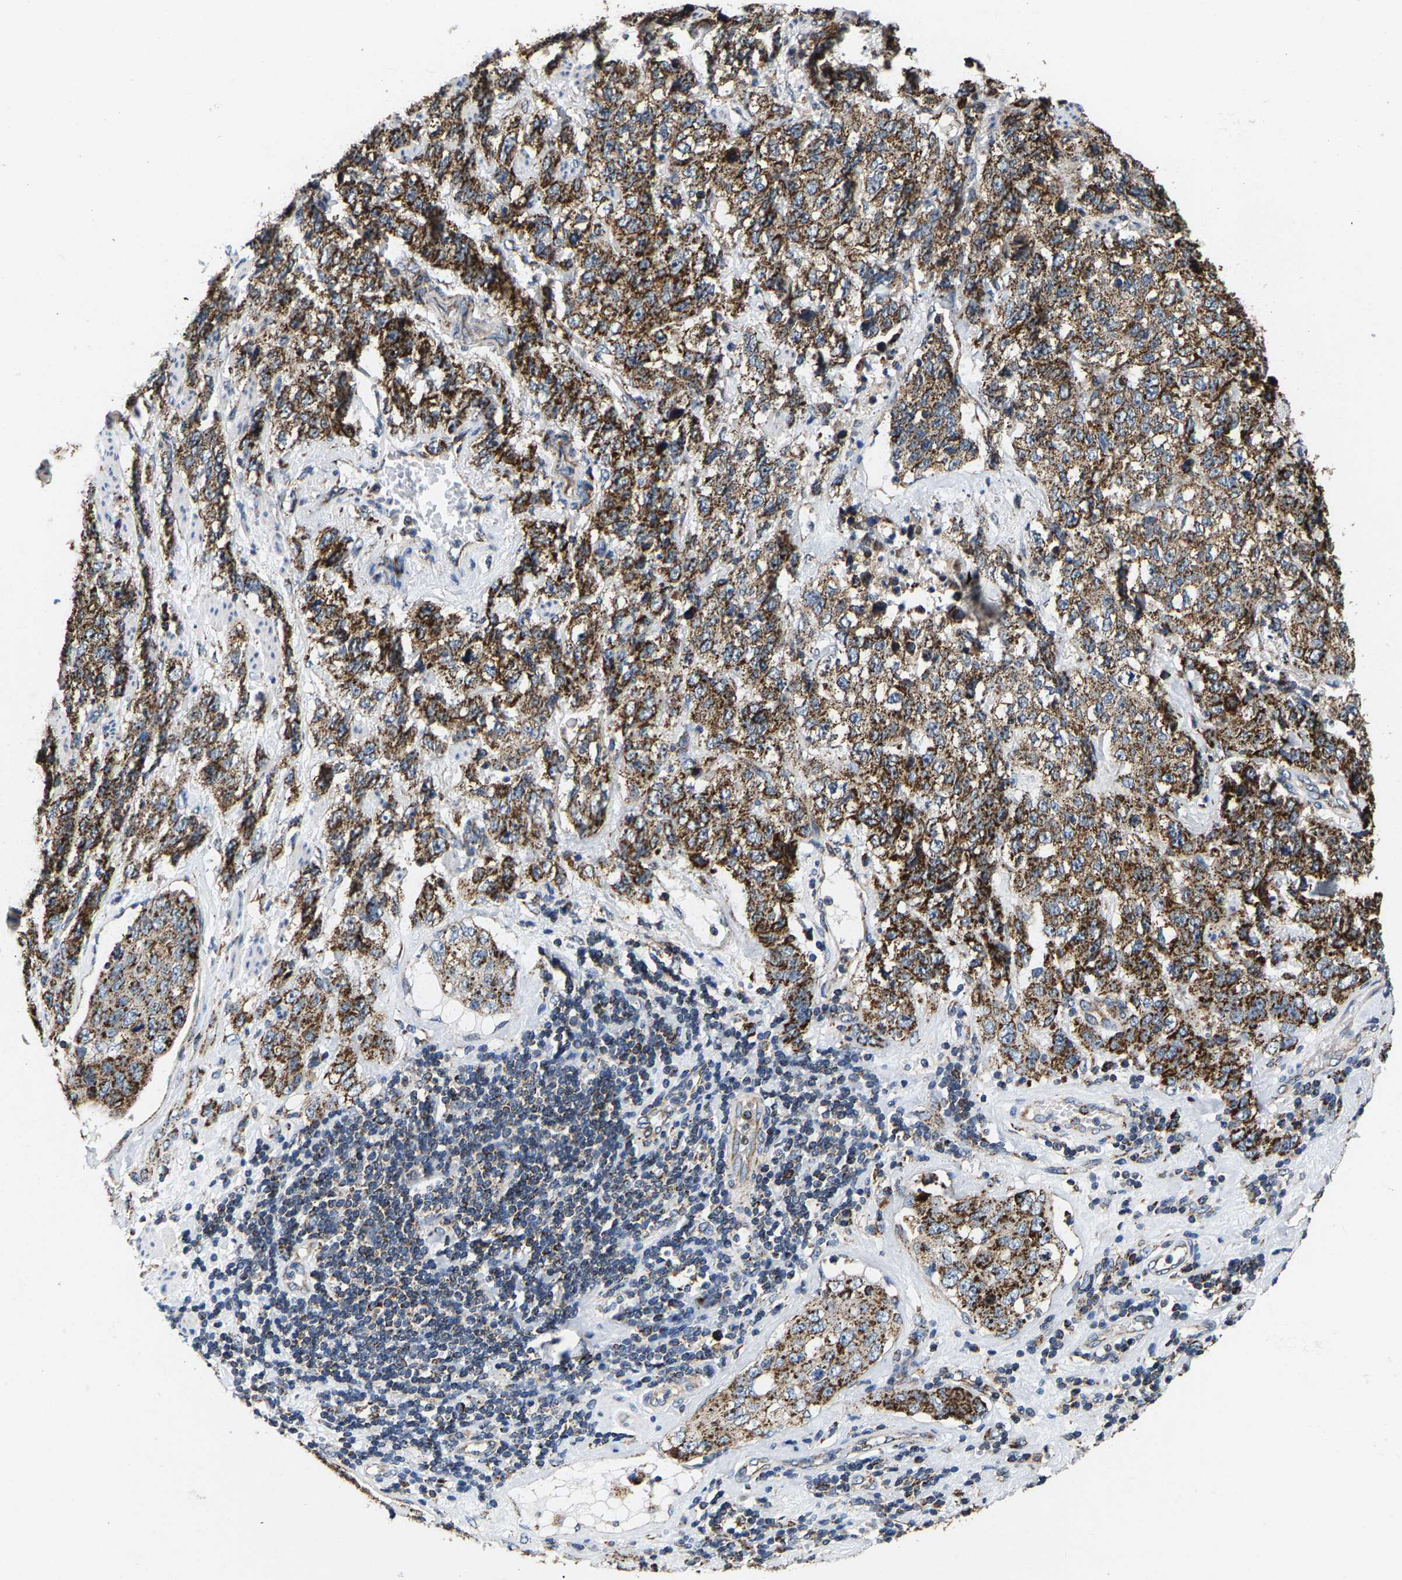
{"staining": {"intensity": "strong", "quantity": ">75%", "location": "cytoplasmic/membranous"}, "tissue": "stomach cancer", "cell_type": "Tumor cells", "image_type": "cancer", "snomed": [{"axis": "morphology", "description": "Adenocarcinoma, NOS"}, {"axis": "topography", "description": "Stomach"}], "caption": "There is high levels of strong cytoplasmic/membranous positivity in tumor cells of stomach cancer, as demonstrated by immunohistochemical staining (brown color).", "gene": "SHMT2", "patient": {"sex": "male", "age": 48}}